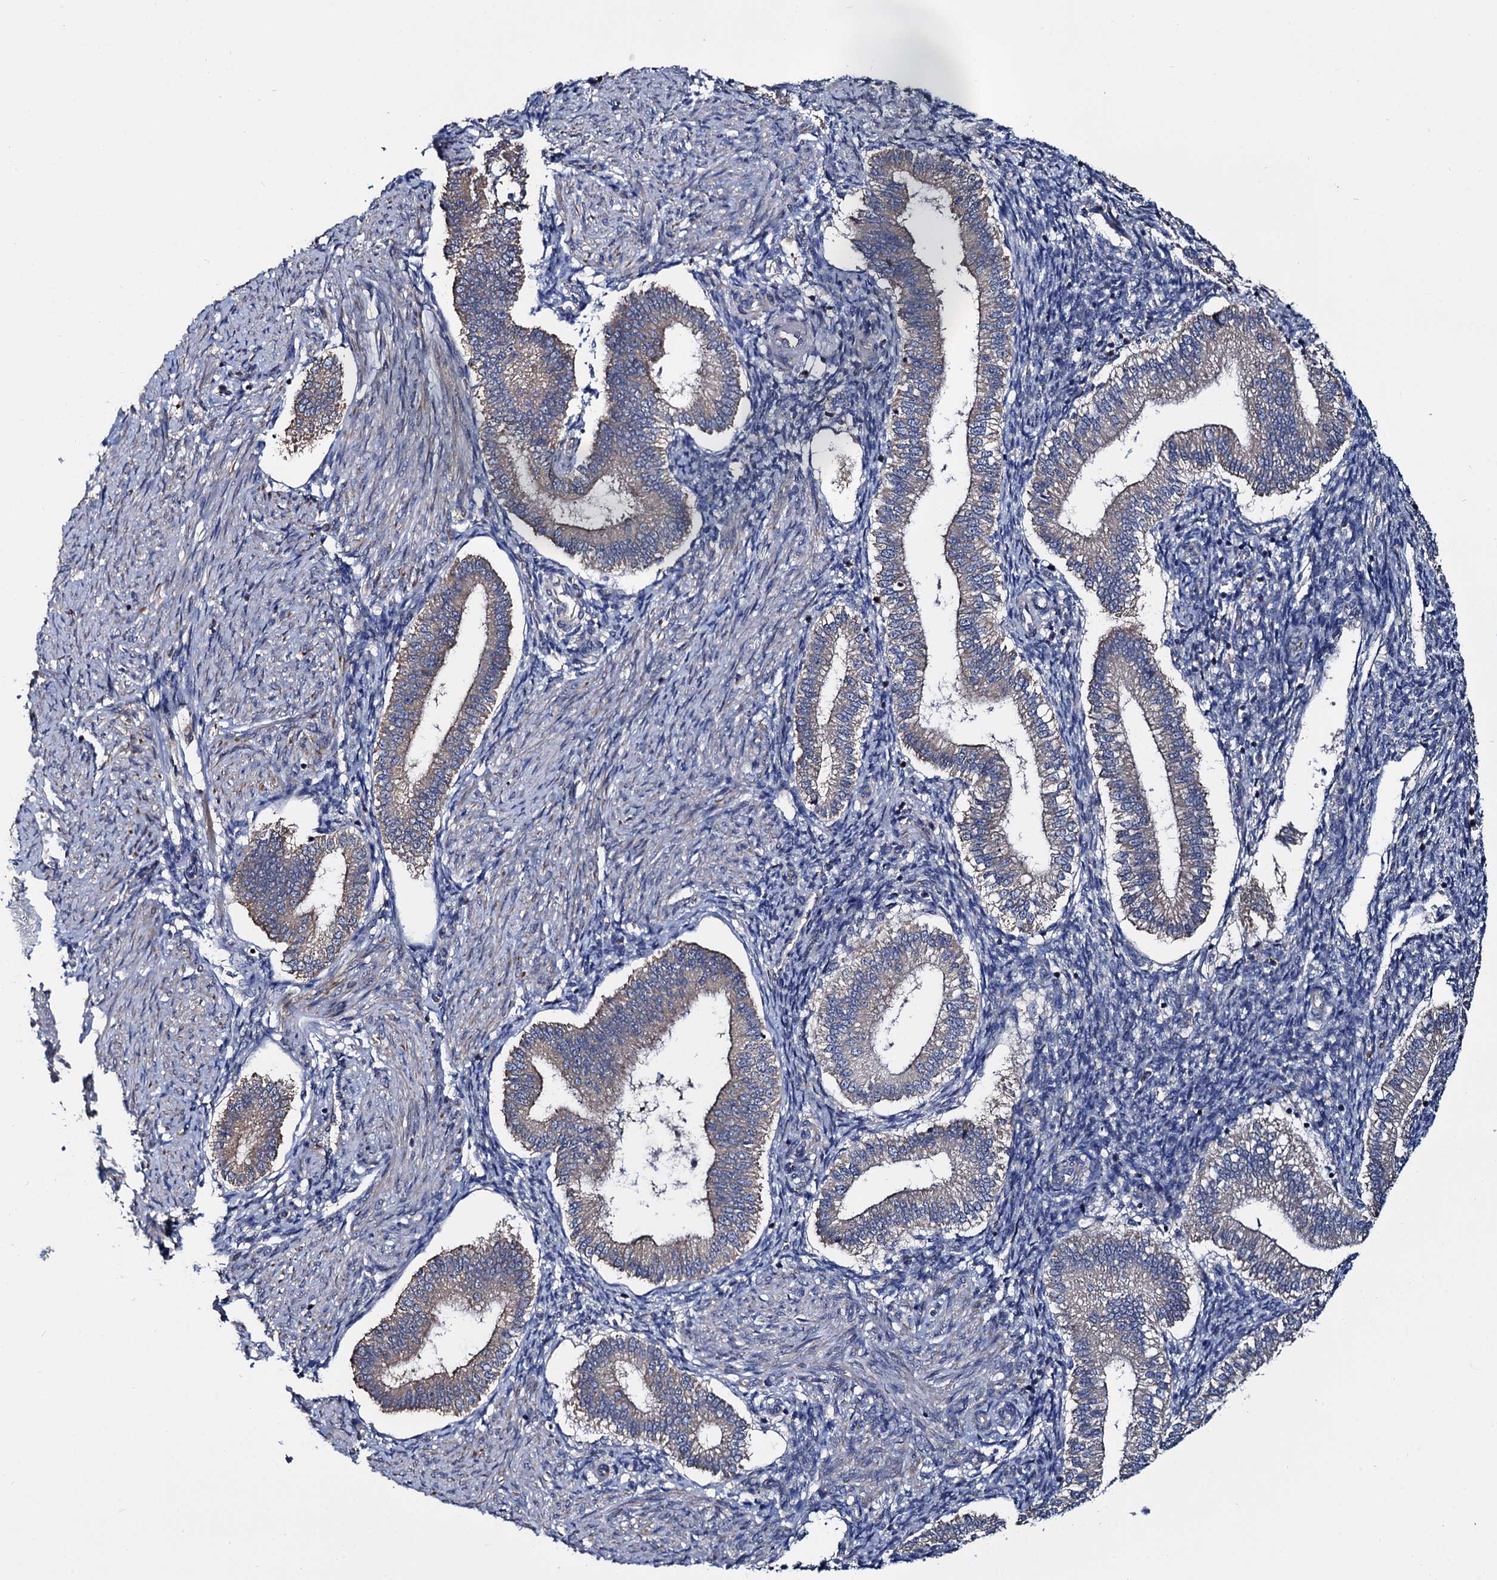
{"staining": {"intensity": "negative", "quantity": "none", "location": "none"}, "tissue": "endometrium", "cell_type": "Cells in endometrial stroma", "image_type": "normal", "snomed": [{"axis": "morphology", "description": "Normal tissue, NOS"}, {"axis": "topography", "description": "Endometrium"}], "caption": "Cells in endometrial stroma show no significant protein positivity in normal endometrium. Nuclei are stained in blue.", "gene": "CEP192", "patient": {"sex": "female", "age": 24}}